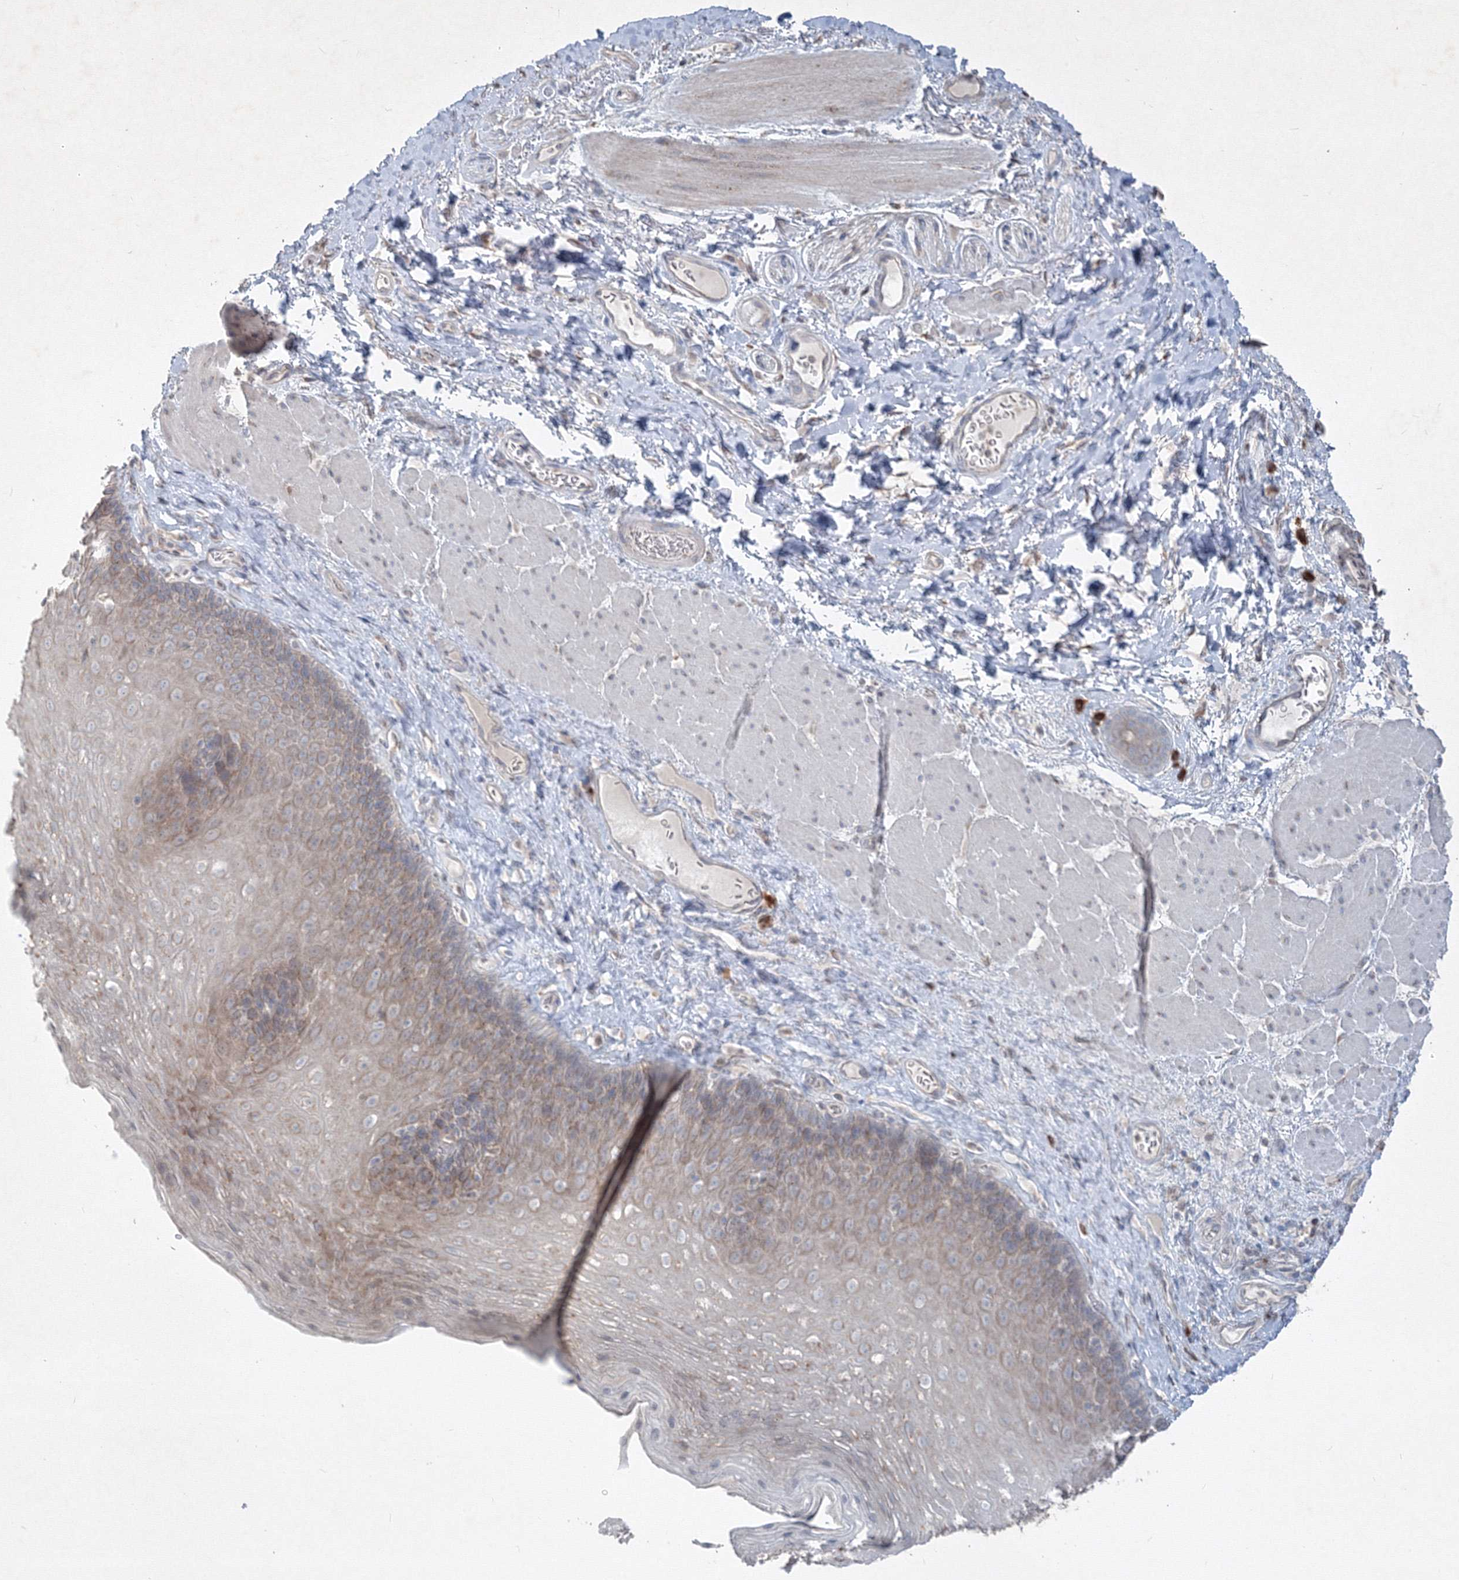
{"staining": {"intensity": "weak", "quantity": "25%-75%", "location": "cytoplasmic/membranous"}, "tissue": "esophagus", "cell_type": "Squamous epithelial cells", "image_type": "normal", "snomed": [{"axis": "morphology", "description": "Normal tissue, NOS"}, {"axis": "topography", "description": "Esophagus"}], "caption": "Protein expression analysis of normal esophagus demonstrates weak cytoplasmic/membranous expression in approximately 25%-75% of squamous epithelial cells. The protein of interest is stained brown, and the nuclei are stained in blue (DAB (3,3'-diaminobenzidine) IHC with brightfield microscopy, high magnification).", "gene": "IFNAR1", "patient": {"sex": "female", "age": 66}}